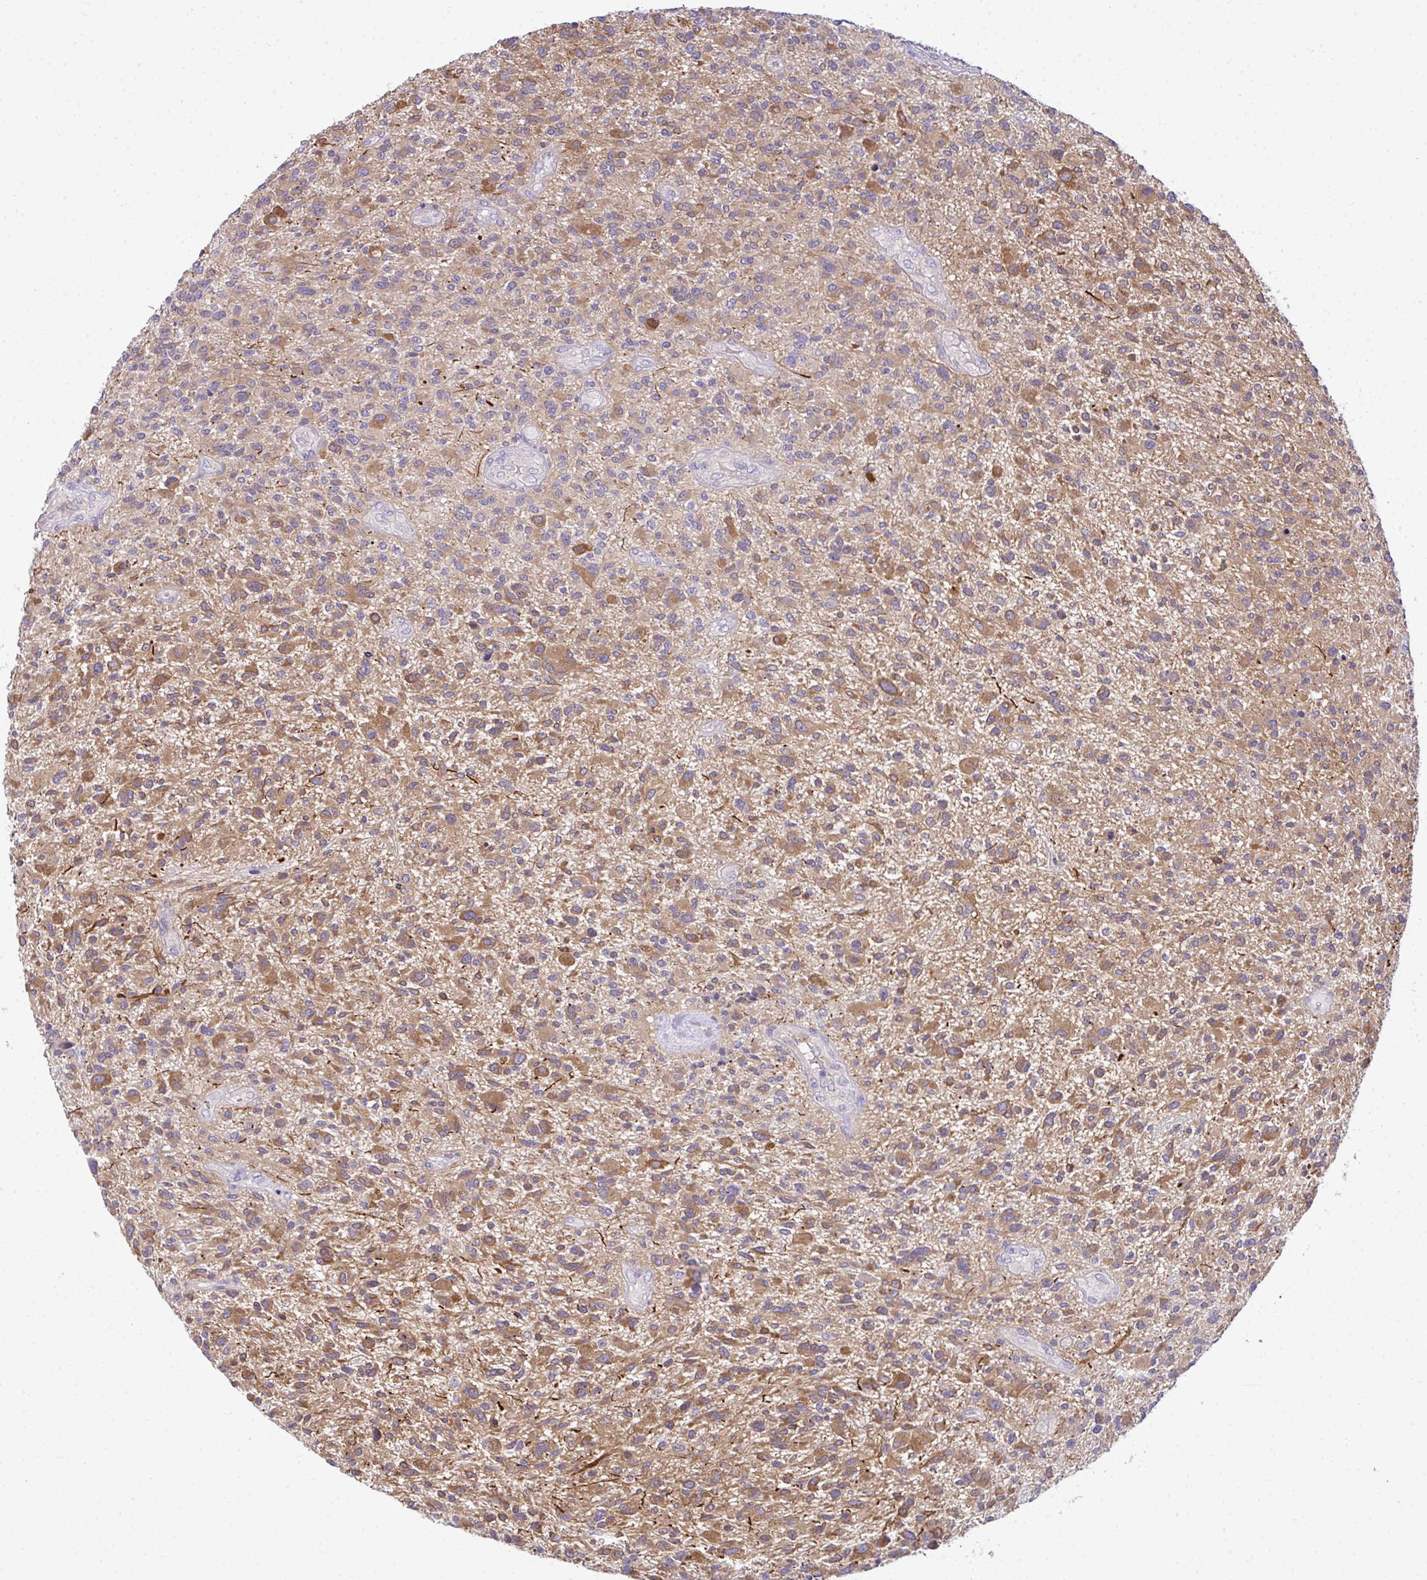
{"staining": {"intensity": "moderate", "quantity": ">75%", "location": "cytoplasmic/membranous"}, "tissue": "glioma", "cell_type": "Tumor cells", "image_type": "cancer", "snomed": [{"axis": "morphology", "description": "Glioma, malignant, High grade"}, {"axis": "topography", "description": "Brain"}], "caption": "Glioma stained for a protein demonstrates moderate cytoplasmic/membranous positivity in tumor cells.", "gene": "SLC30A6", "patient": {"sex": "male", "age": 47}}